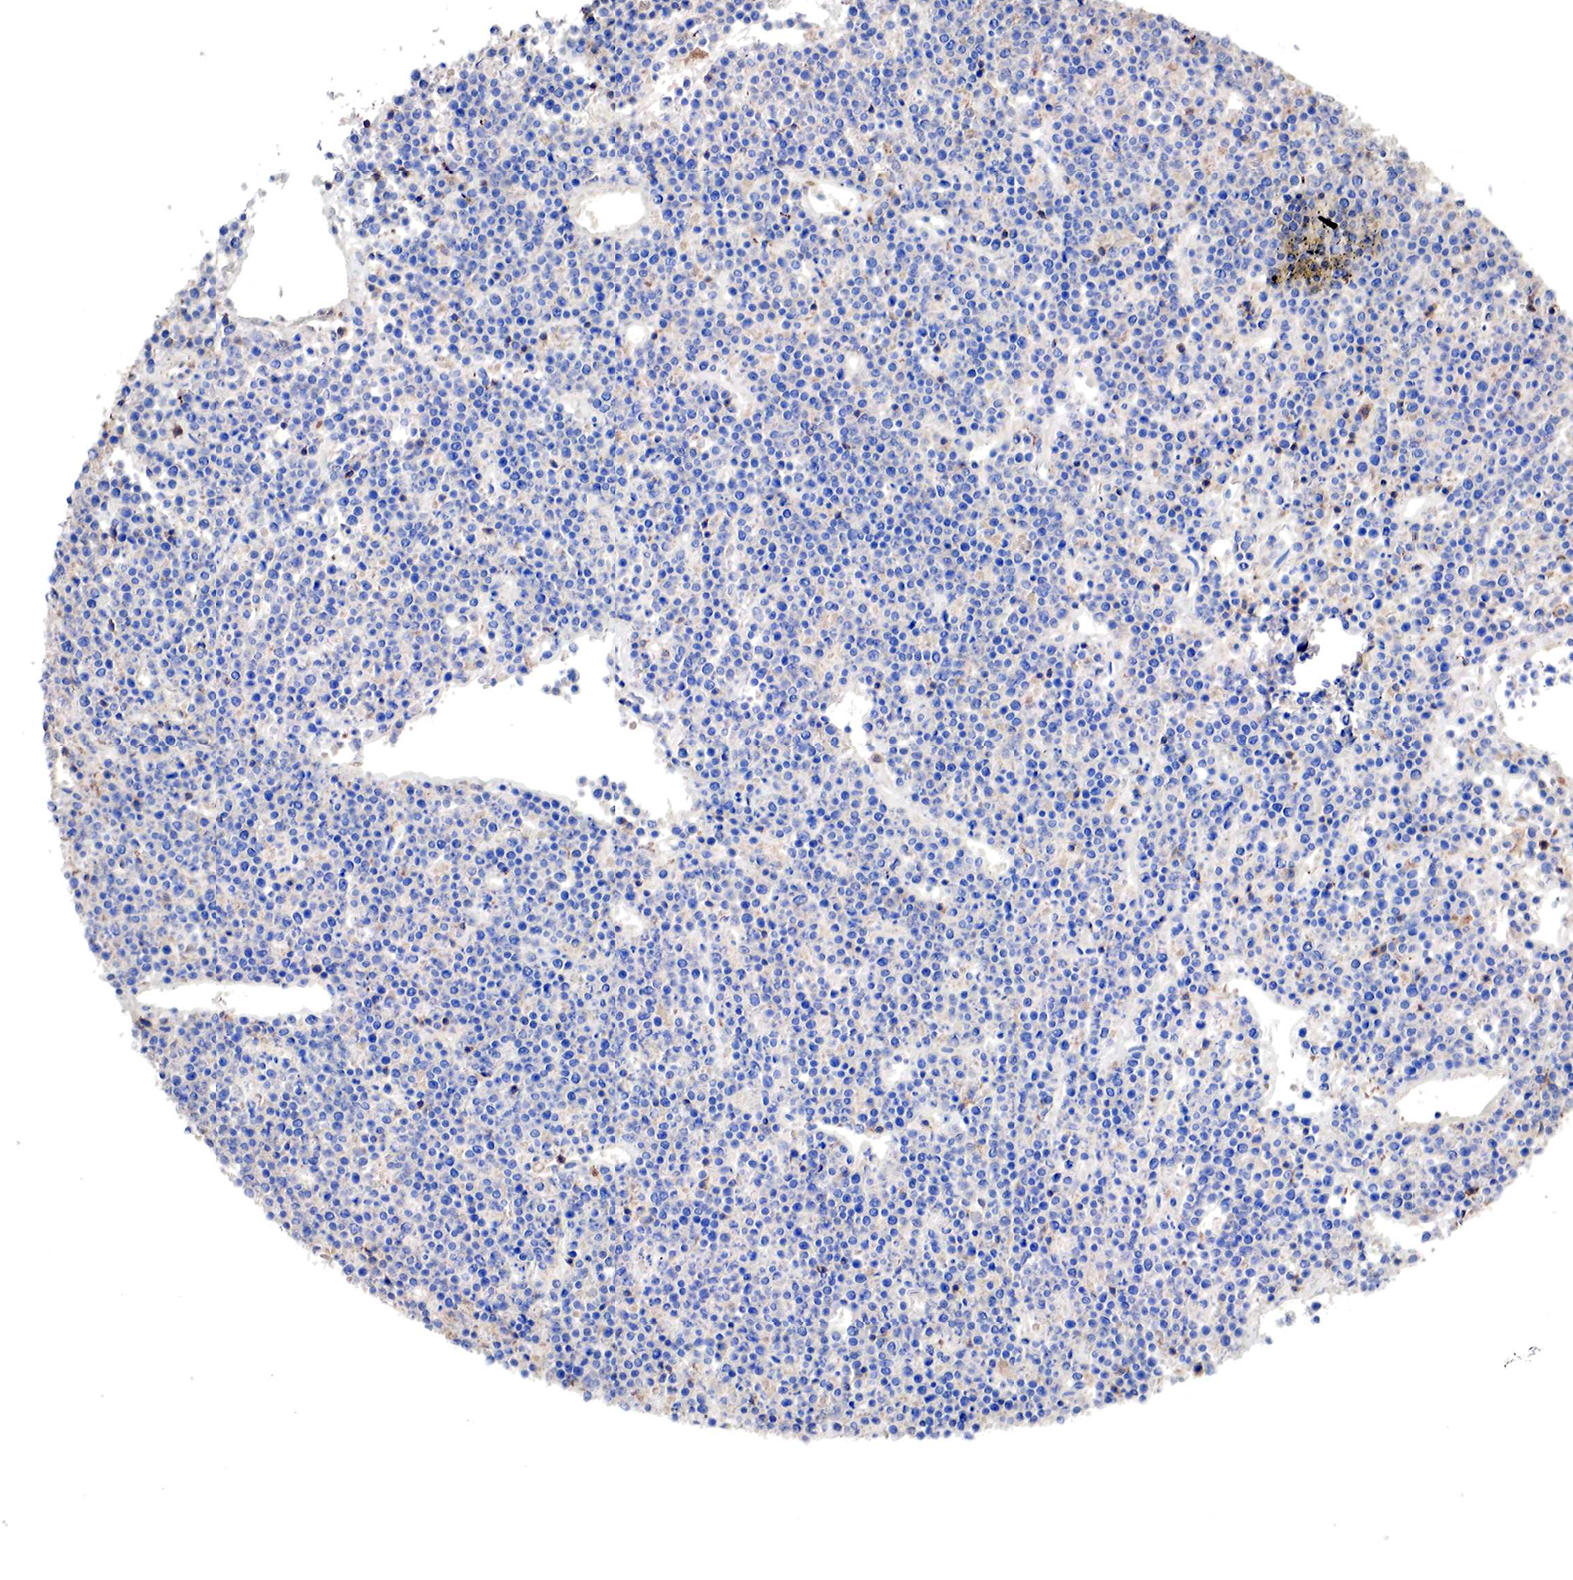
{"staining": {"intensity": "negative", "quantity": "none", "location": "none"}, "tissue": "lymphoma", "cell_type": "Tumor cells", "image_type": "cancer", "snomed": [{"axis": "morphology", "description": "Malignant lymphoma, non-Hodgkin's type, High grade"}, {"axis": "topography", "description": "Ovary"}], "caption": "High magnification brightfield microscopy of lymphoma stained with DAB (brown) and counterstained with hematoxylin (blue): tumor cells show no significant positivity.", "gene": "G6PD", "patient": {"sex": "female", "age": 56}}